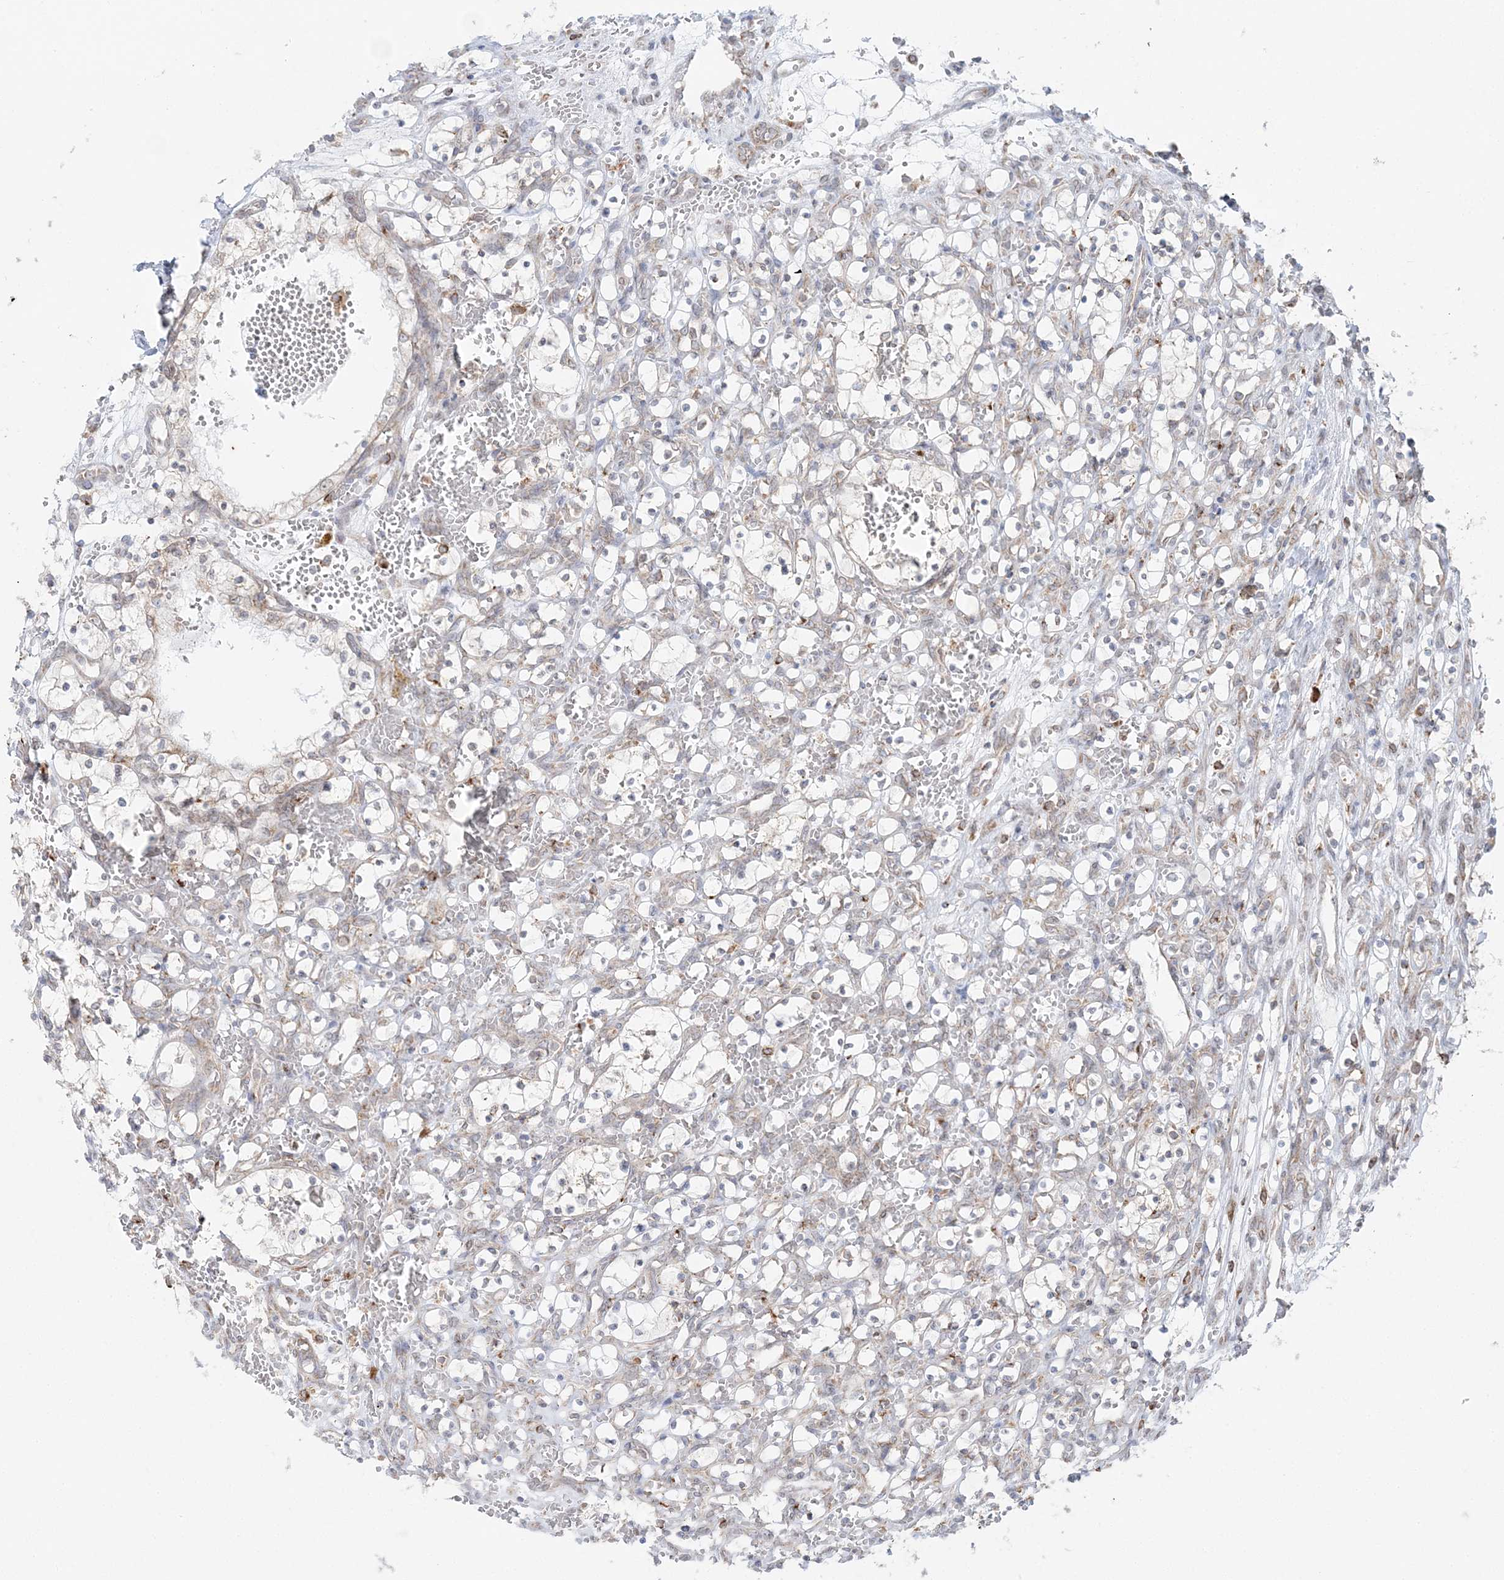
{"staining": {"intensity": "negative", "quantity": "none", "location": "none"}, "tissue": "renal cancer", "cell_type": "Tumor cells", "image_type": "cancer", "snomed": [{"axis": "morphology", "description": "Adenocarcinoma, NOS"}, {"axis": "topography", "description": "Kidney"}], "caption": "High magnification brightfield microscopy of renal adenocarcinoma stained with DAB (3,3'-diaminobenzidine) (brown) and counterstained with hematoxylin (blue): tumor cells show no significant positivity. (DAB IHC visualized using brightfield microscopy, high magnification).", "gene": "TMED10", "patient": {"sex": "female", "age": 69}}